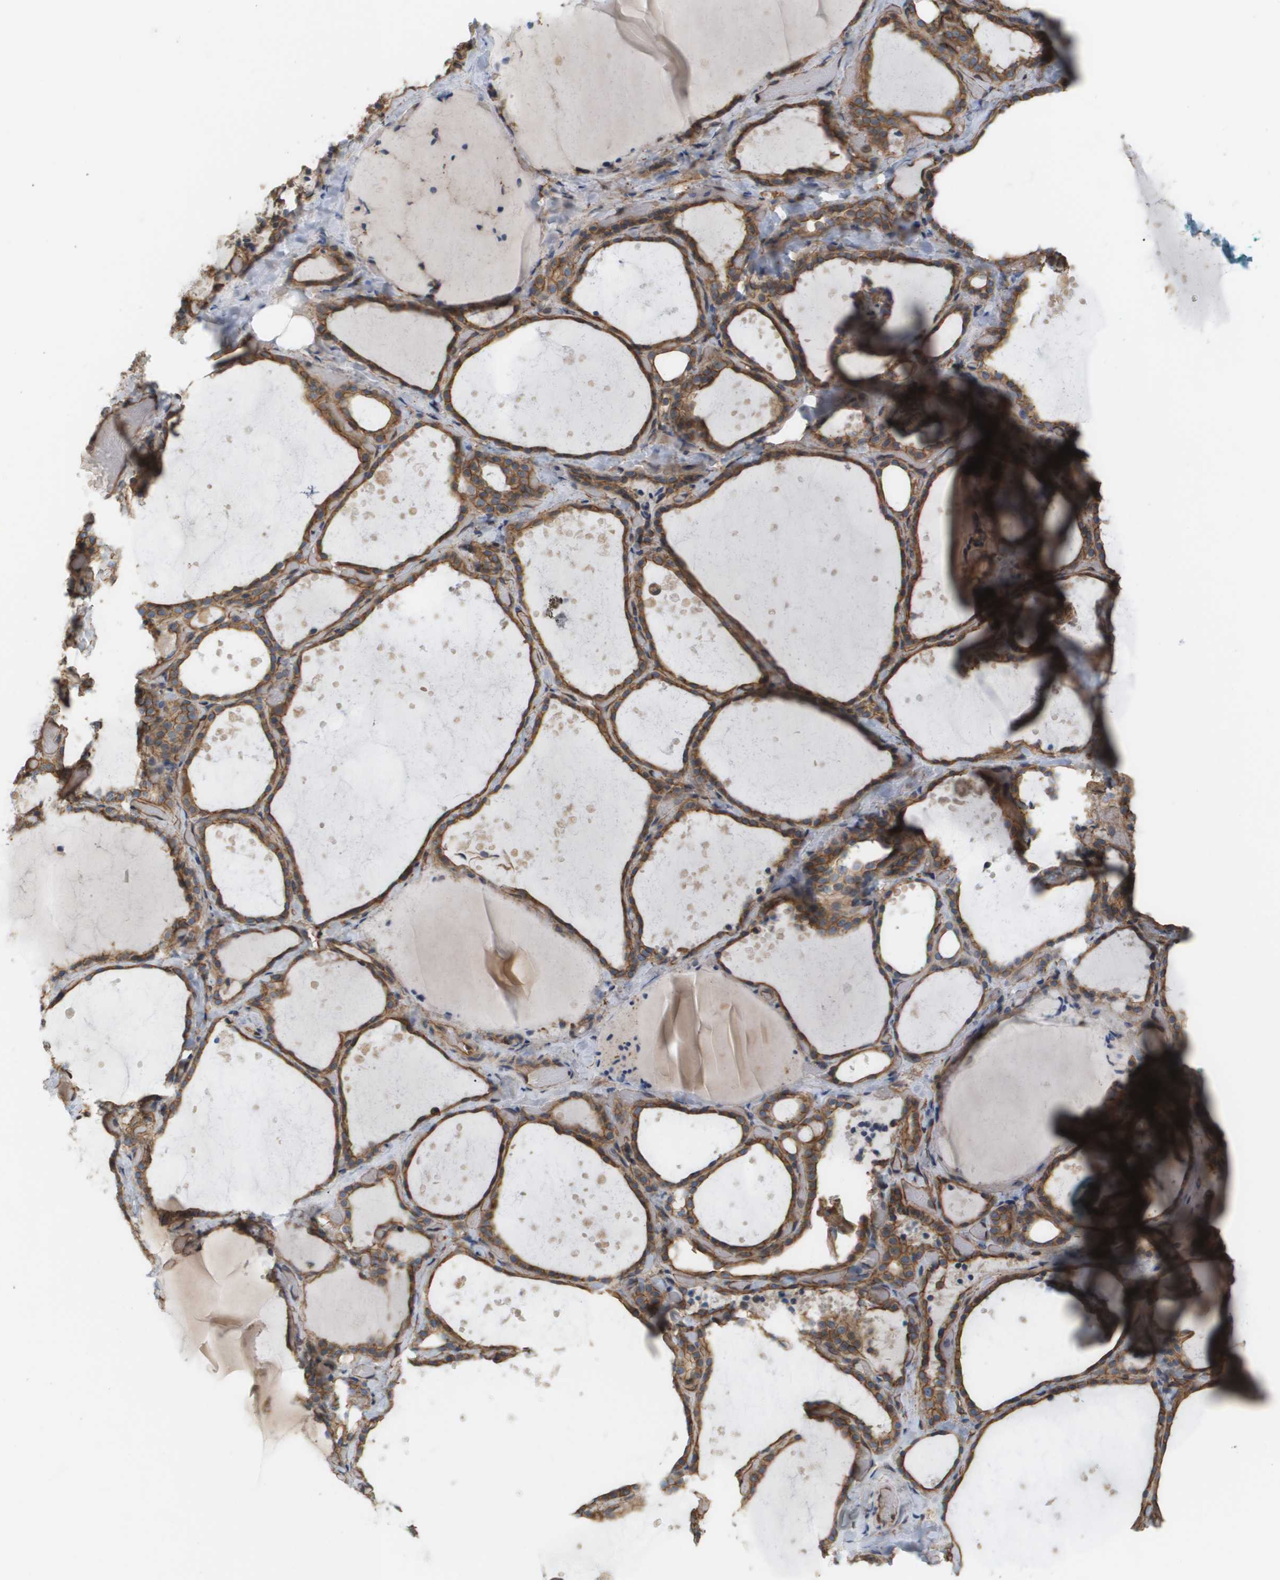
{"staining": {"intensity": "moderate", "quantity": ">75%", "location": "cytoplasmic/membranous"}, "tissue": "thyroid gland", "cell_type": "Glandular cells", "image_type": "normal", "snomed": [{"axis": "morphology", "description": "Normal tissue, NOS"}, {"axis": "topography", "description": "Thyroid gland"}], "caption": "DAB immunohistochemical staining of normal human thyroid gland demonstrates moderate cytoplasmic/membranous protein positivity in approximately >75% of glandular cells. (IHC, brightfield microscopy, high magnification).", "gene": "SGMS2", "patient": {"sex": "female", "age": 44}}